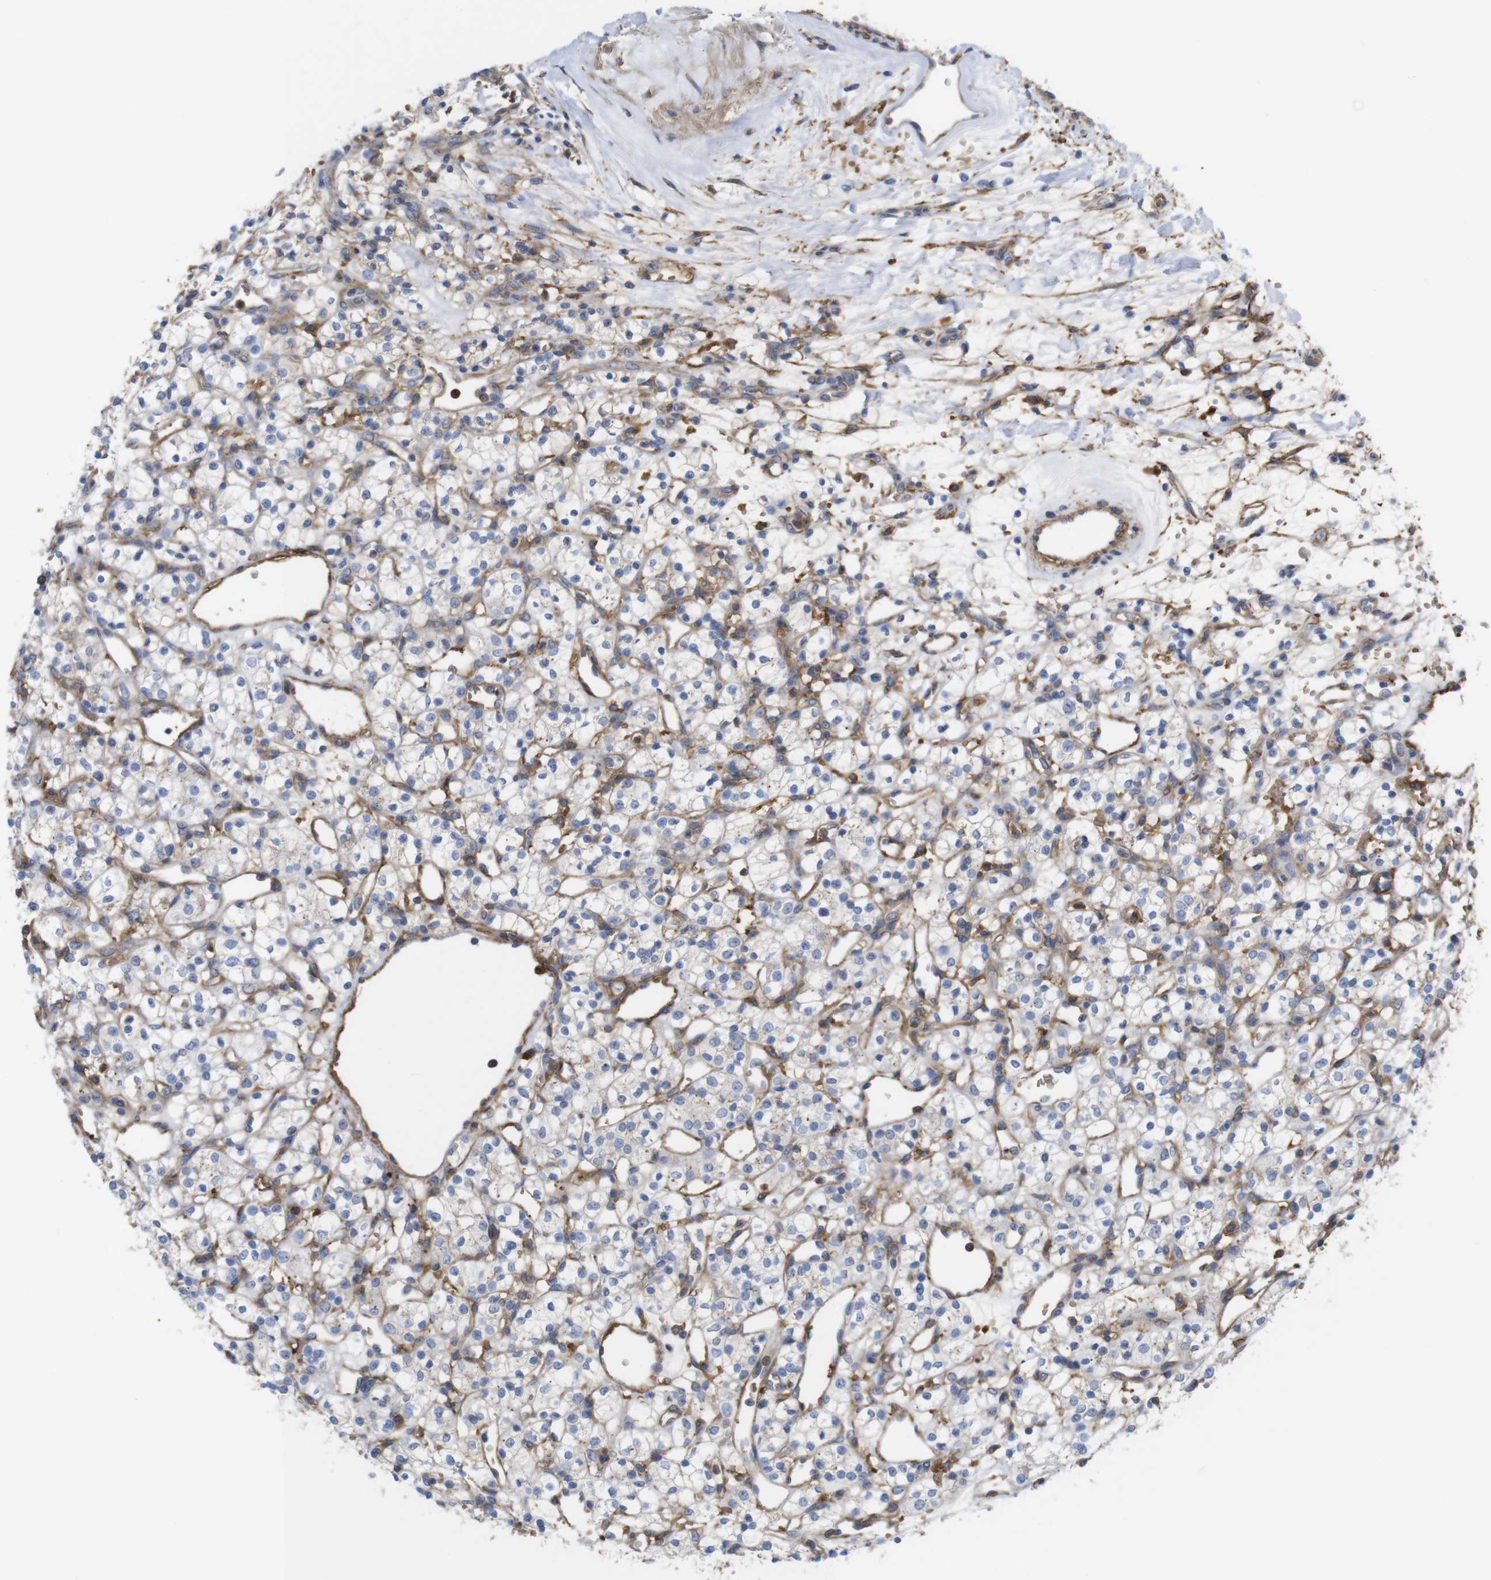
{"staining": {"intensity": "negative", "quantity": "none", "location": "none"}, "tissue": "renal cancer", "cell_type": "Tumor cells", "image_type": "cancer", "snomed": [{"axis": "morphology", "description": "Adenocarcinoma, NOS"}, {"axis": "topography", "description": "Kidney"}], "caption": "Renal adenocarcinoma stained for a protein using IHC shows no staining tumor cells.", "gene": "CYBRD1", "patient": {"sex": "female", "age": 60}}